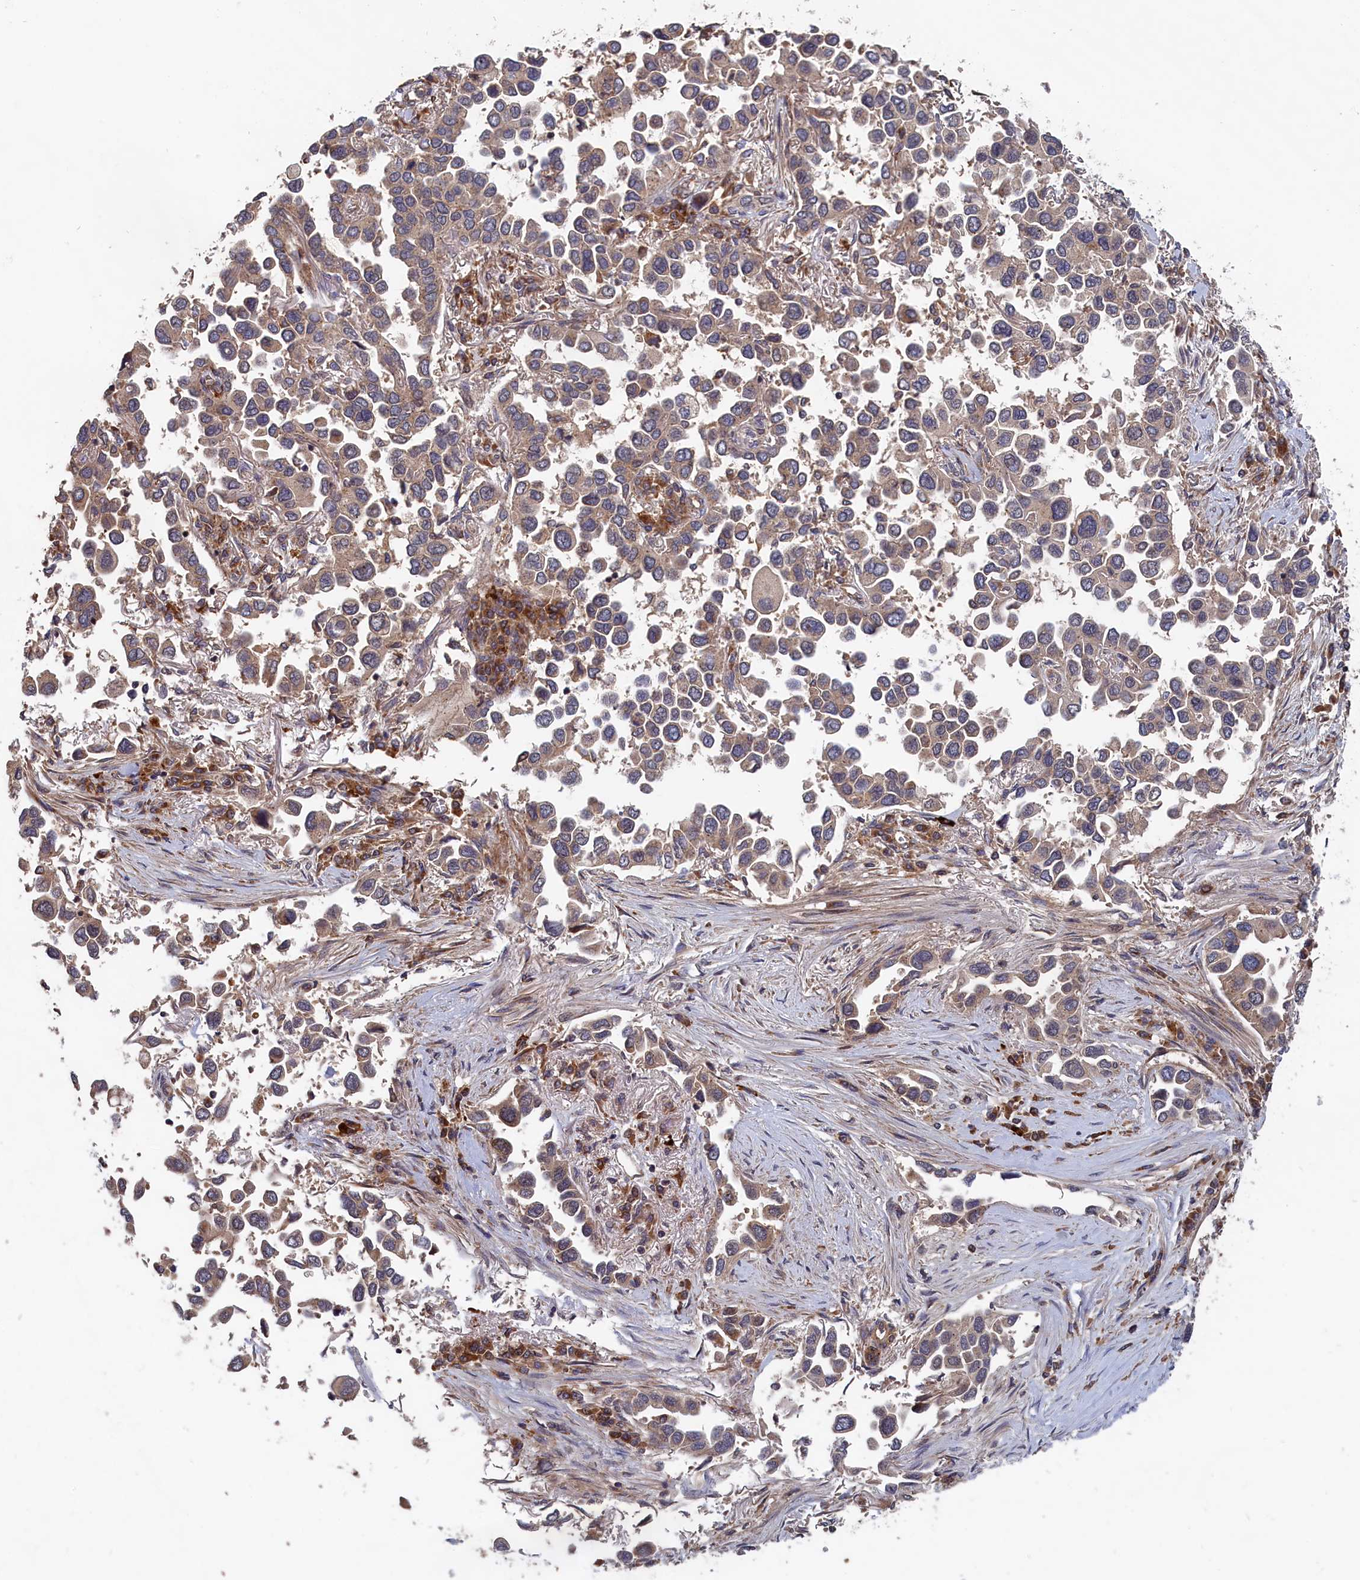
{"staining": {"intensity": "weak", "quantity": "25%-75%", "location": "cytoplasmic/membranous"}, "tissue": "lung cancer", "cell_type": "Tumor cells", "image_type": "cancer", "snomed": [{"axis": "morphology", "description": "Adenocarcinoma, NOS"}, {"axis": "topography", "description": "Lung"}], "caption": "Brown immunohistochemical staining in lung cancer (adenocarcinoma) demonstrates weak cytoplasmic/membranous staining in approximately 25%-75% of tumor cells.", "gene": "TRAPPC2L", "patient": {"sex": "female", "age": 76}}